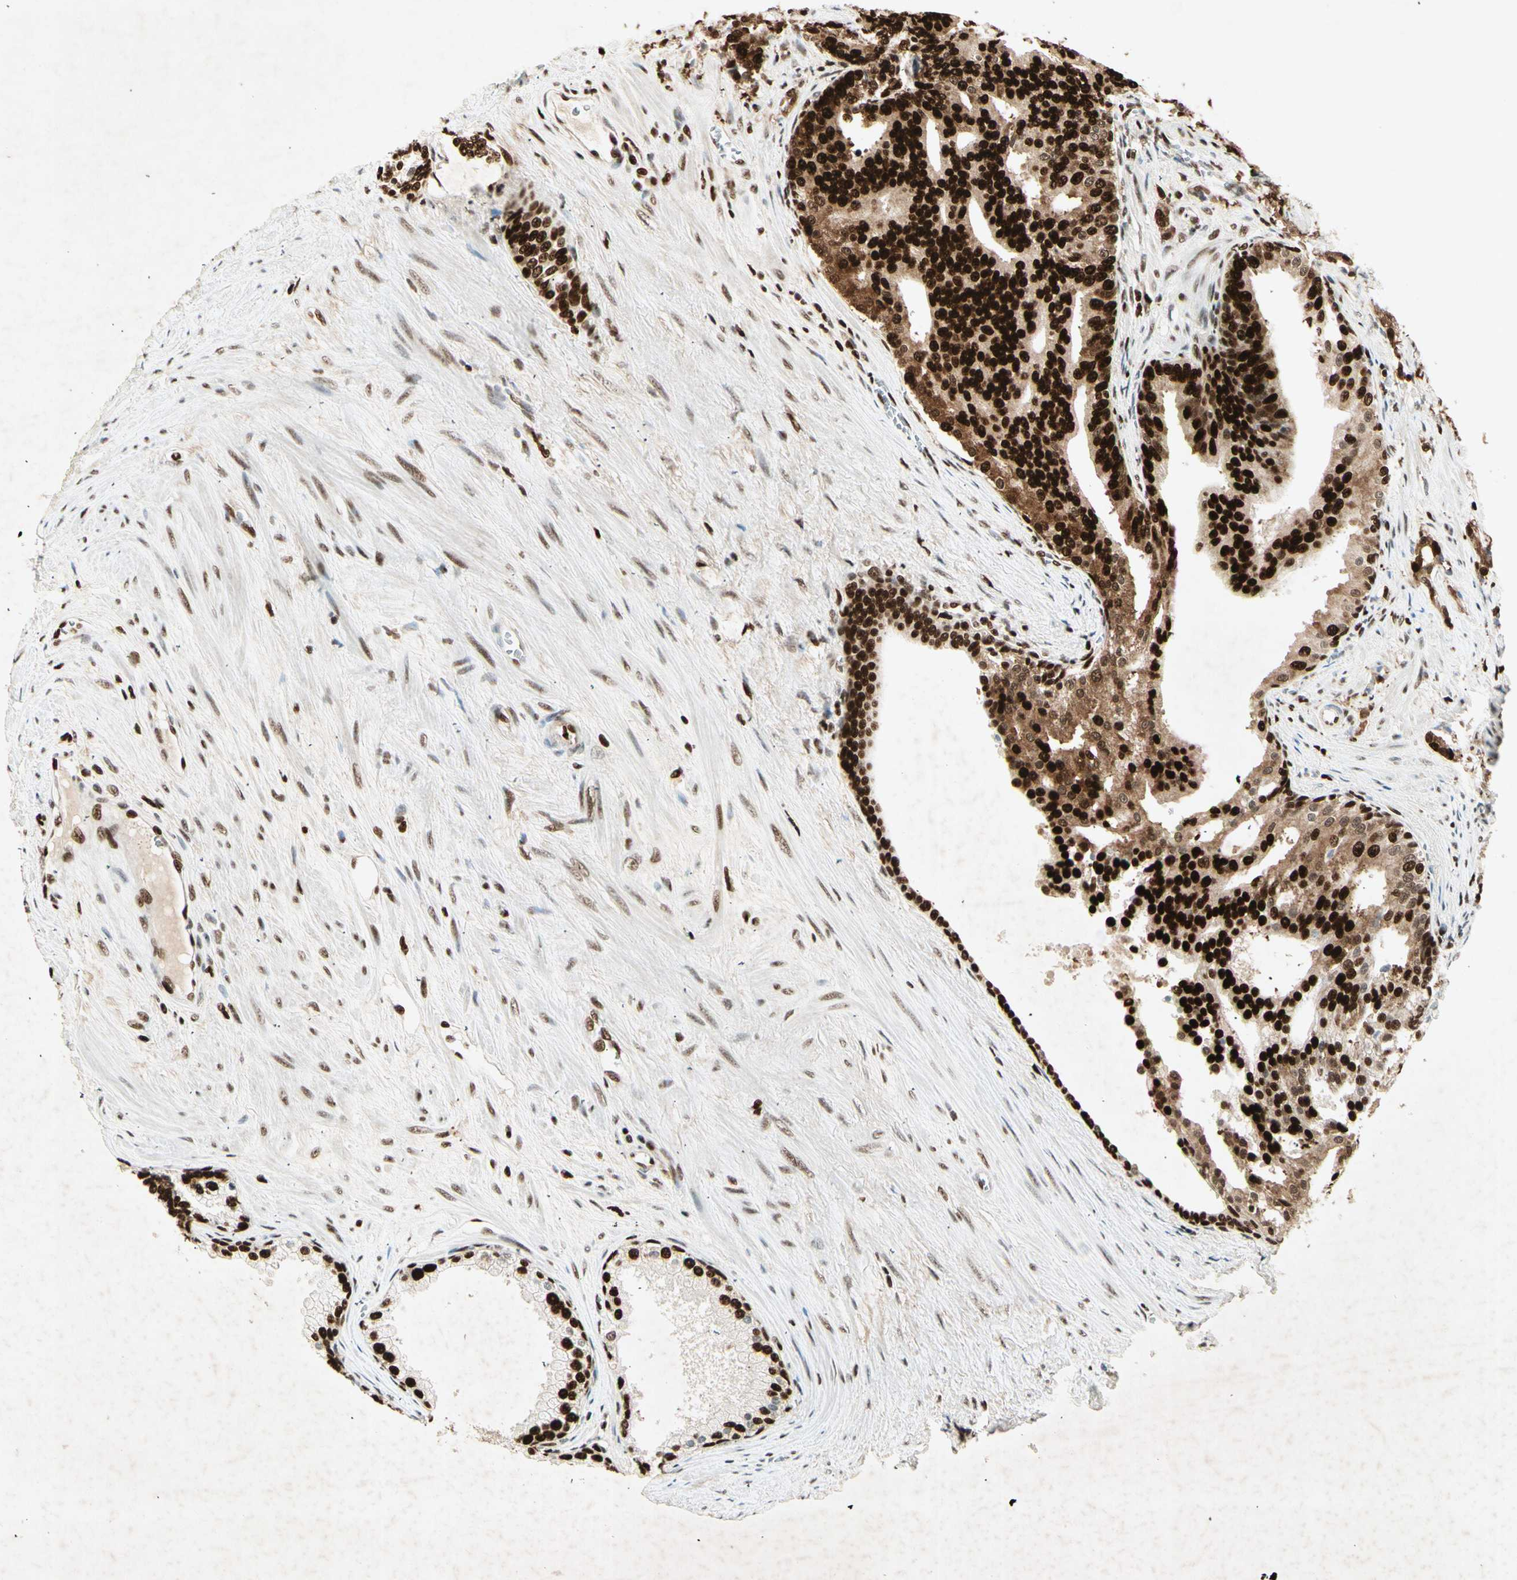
{"staining": {"intensity": "strong", "quantity": ">75%", "location": "cytoplasmic/membranous,nuclear"}, "tissue": "prostate cancer", "cell_type": "Tumor cells", "image_type": "cancer", "snomed": [{"axis": "morphology", "description": "Adenocarcinoma, Low grade"}, {"axis": "topography", "description": "Prostate"}], "caption": "A photomicrograph showing strong cytoplasmic/membranous and nuclear expression in approximately >75% of tumor cells in prostate cancer, as visualized by brown immunohistochemical staining.", "gene": "RNF43", "patient": {"sex": "male", "age": 58}}